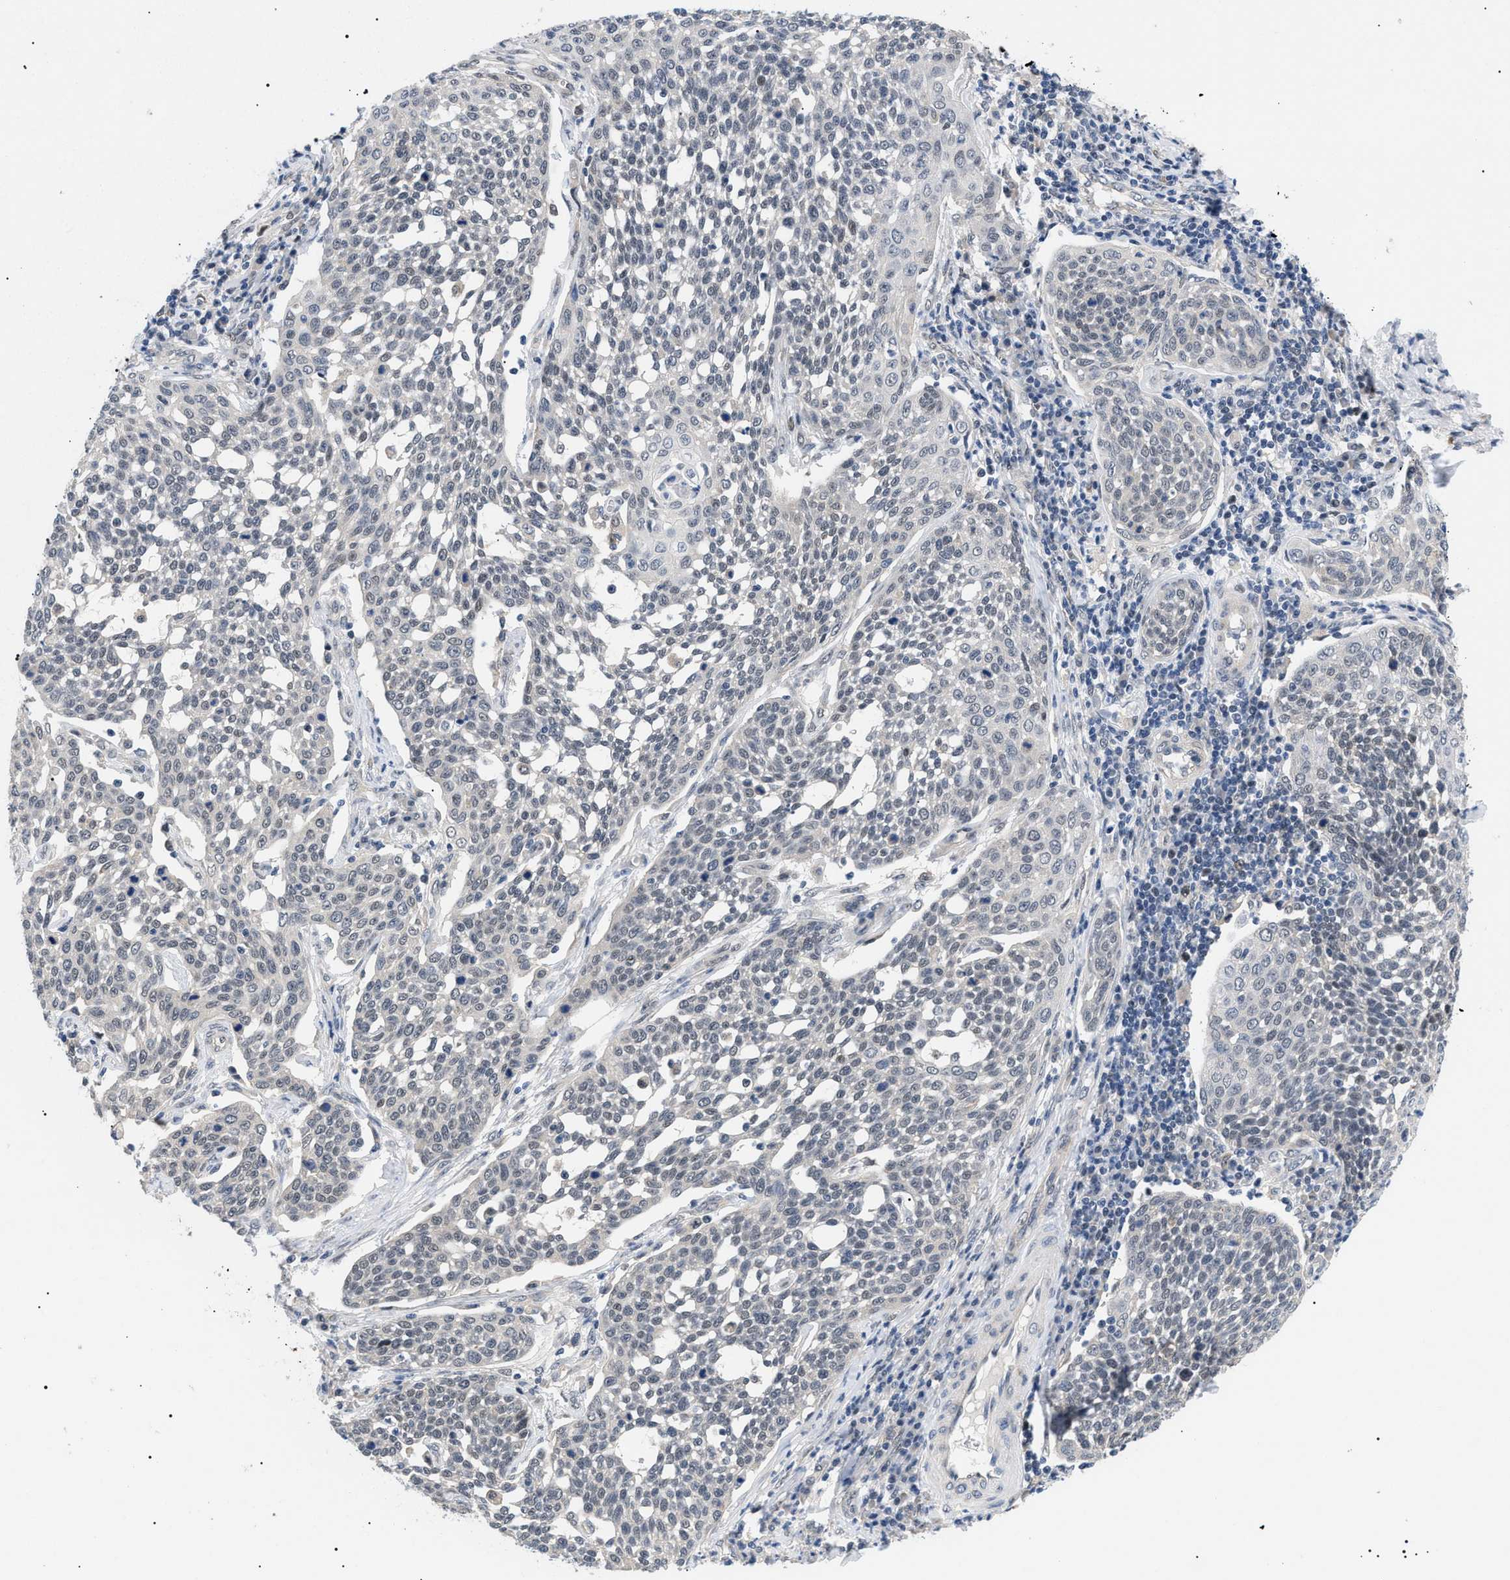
{"staining": {"intensity": "weak", "quantity": "25%-75%", "location": "cytoplasmic/membranous,nuclear"}, "tissue": "cervical cancer", "cell_type": "Tumor cells", "image_type": "cancer", "snomed": [{"axis": "morphology", "description": "Squamous cell carcinoma, NOS"}, {"axis": "topography", "description": "Cervix"}], "caption": "IHC histopathology image of squamous cell carcinoma (cervical) stained for a protein (brown), which demonstrates low levels of weak cytoplasmic/membranous and nuclear staining in about 25%-75% of tumor cells.", "gene": "GARRE1", "patient": {"sex": "female", "age": 34}}